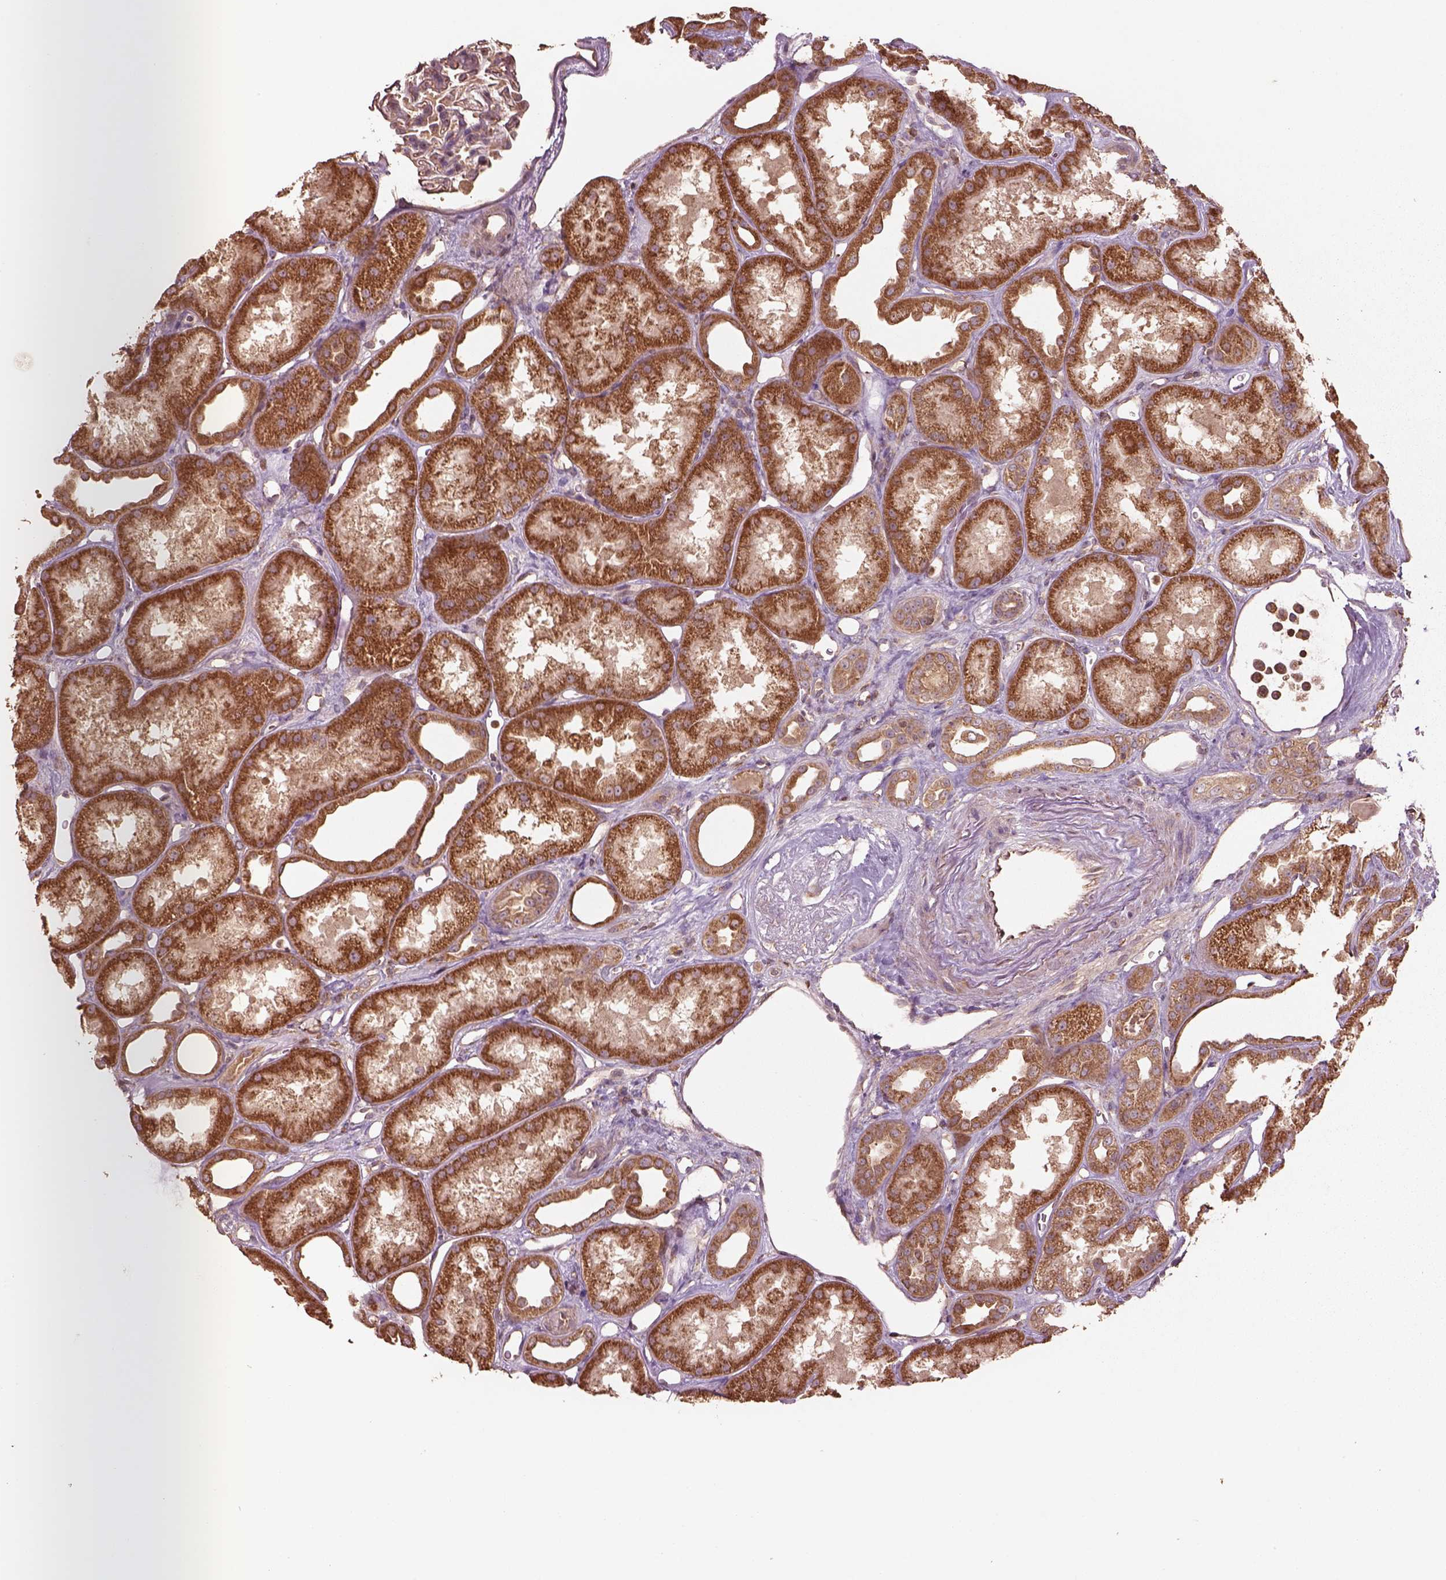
{"staining": {"intensity": "weak", "quantity": "25%-75%", "location": "cytoplasmic/membranous"}, "tissue": "kidney", "cell_type": "Cells in glomeruli", "image_type": "normal", "snomed": [{"axis": "morphology", "description": "Normal tissue, NOS"}, {"axis": "topography", "description": "Kidney"}], "caption": "Protein expression analysis of normal human kidney reveals weak cytoplasmic/membranous staining in about 25%-75% of cells in glomeruli.", "gene": "TRADD", "patient": {"sex": "male", "age": 61}}